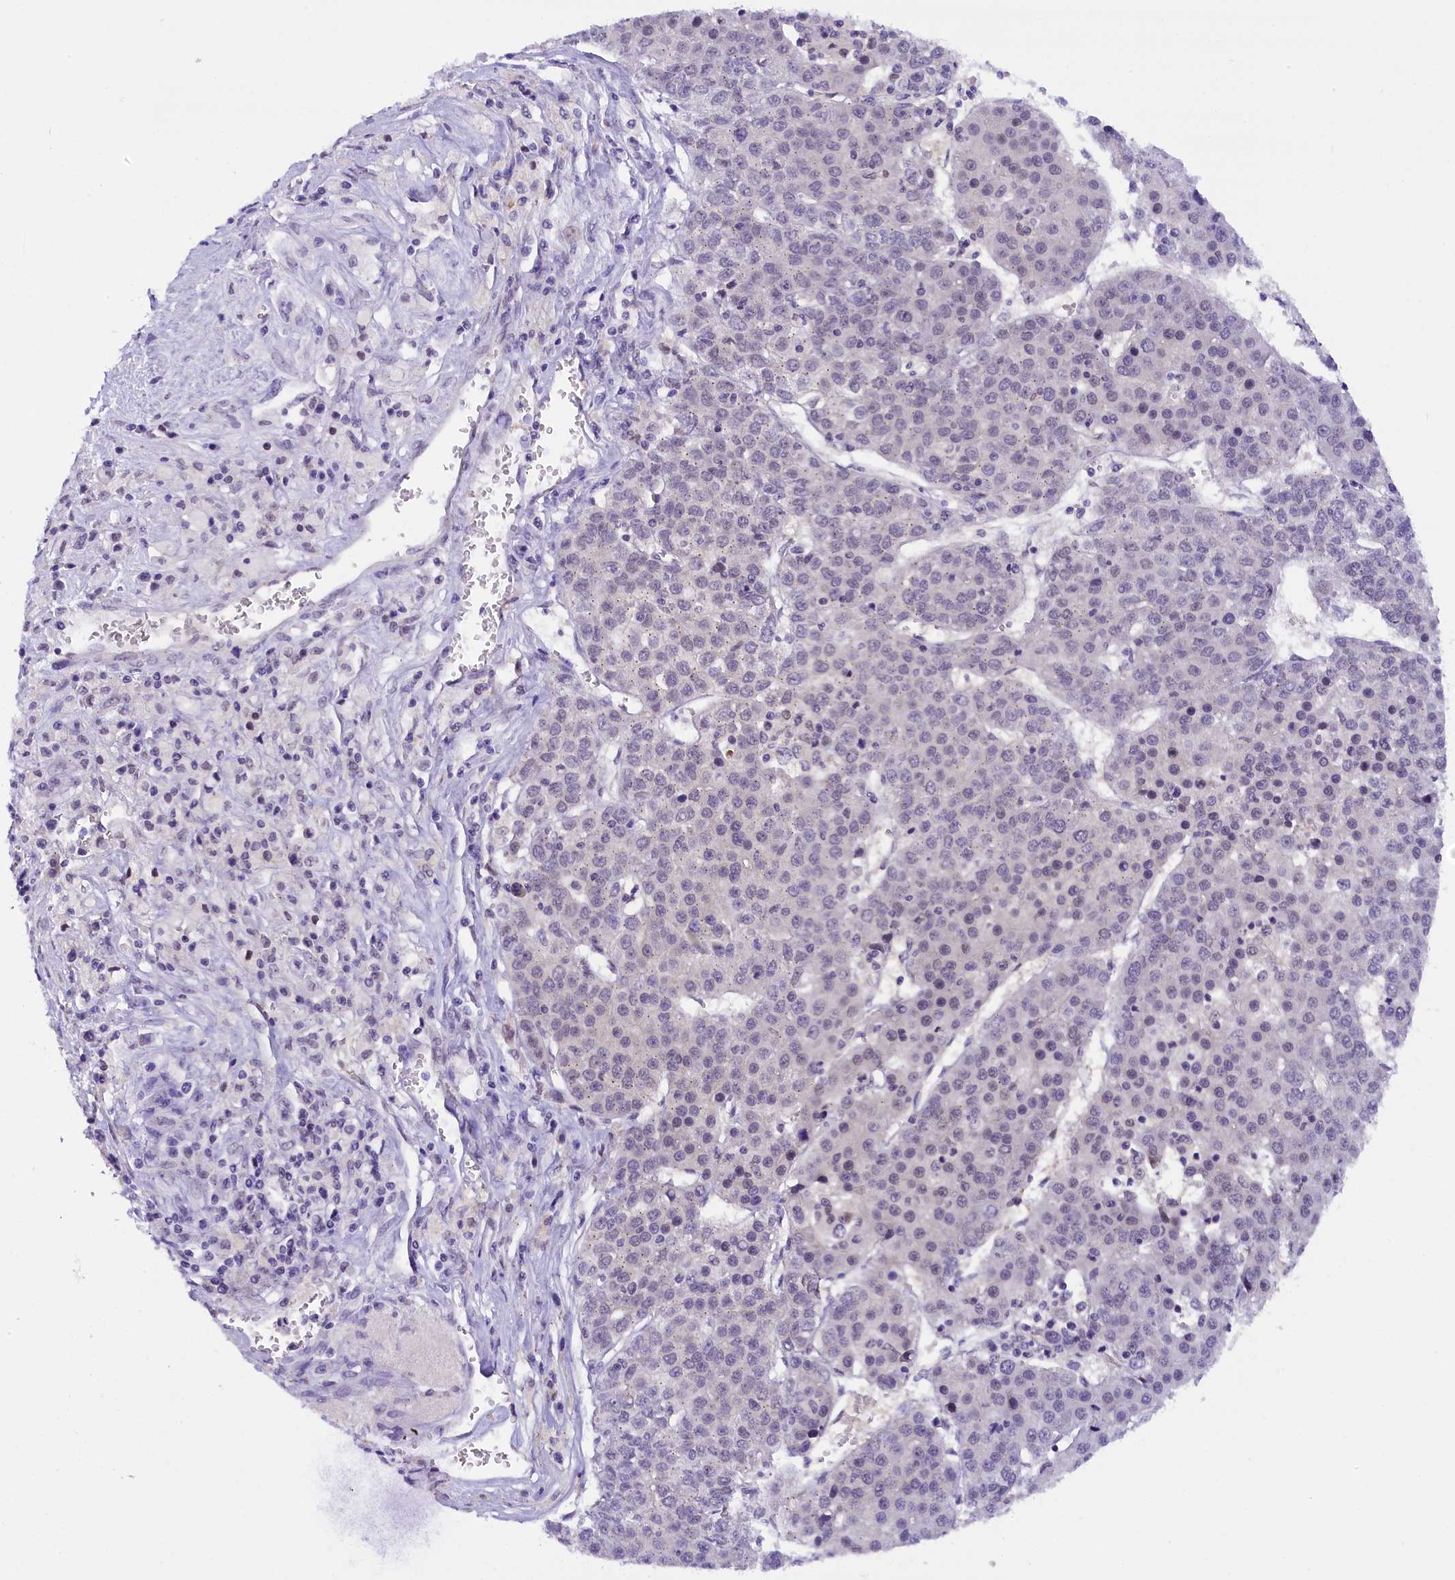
{"staining": {"intensity": "negative", "quantity": "none", "location": "none"}, "tissue": "liver cancer", "cell_type": "Tumor cells", "image_type": "cancer", "snomed": [{"axis": "morphology", "description": "Carcinoma, Hepatocellular, NOS"}, {"axis": "topography", "description": "Liver"}], "caption": "This is an immunohistochemistry image of liver hepatocellular carcinoma. There is no positivity in tumor cells.", "gene": "IQCN", "patient": {"sex": "female", "age": 53}}